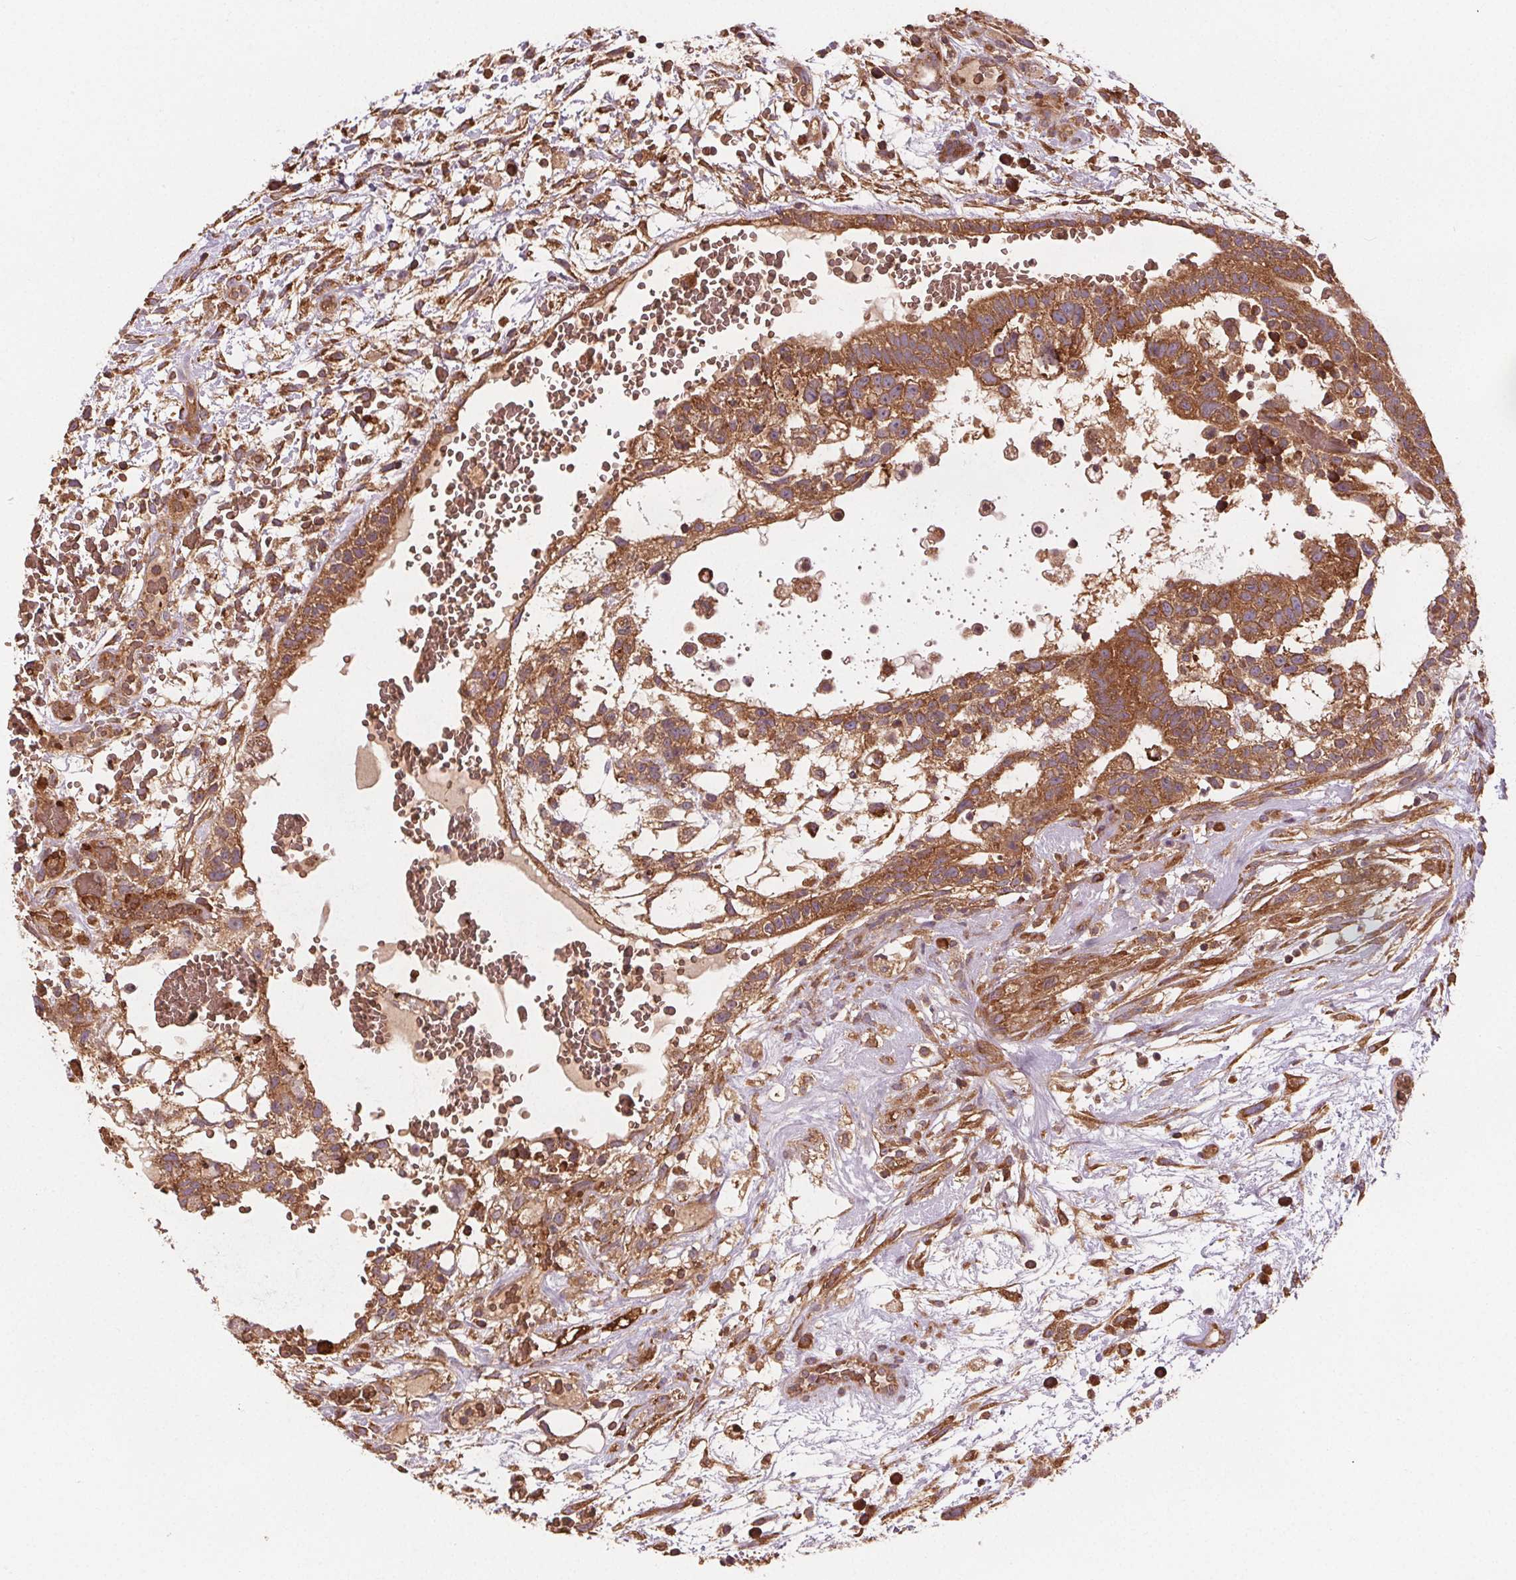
{"staining": {"intensity": "moderate", "quantity": ">75%", "location": "cytoplasmic/membranous"}, "tissue": "testis cancer", "cell_type": "Tumor cells", "image_type": "cancer", "snomed": [{"axis": "morphology", "description": "Normal tissue, NOS"}, {"axis": "morphology", "description": "Carcinoma, Embryonal, NOS"}, {"axis": "topography", "description": "Testis"}], "caption": "DAB immunohistochemical staining of human testis embryonal carcinoma shows moderate cytoplasmic/membranous protein staining in approximately >75% of tumor cells. The staining was performed using DAB (3,3'-diaminobenzidine), with brown indicating positive protein expression. Nuclei are stained blue with hematoxylin.", "gene": "EIF3D", "patient": {"sex": "male", "age": 32}}